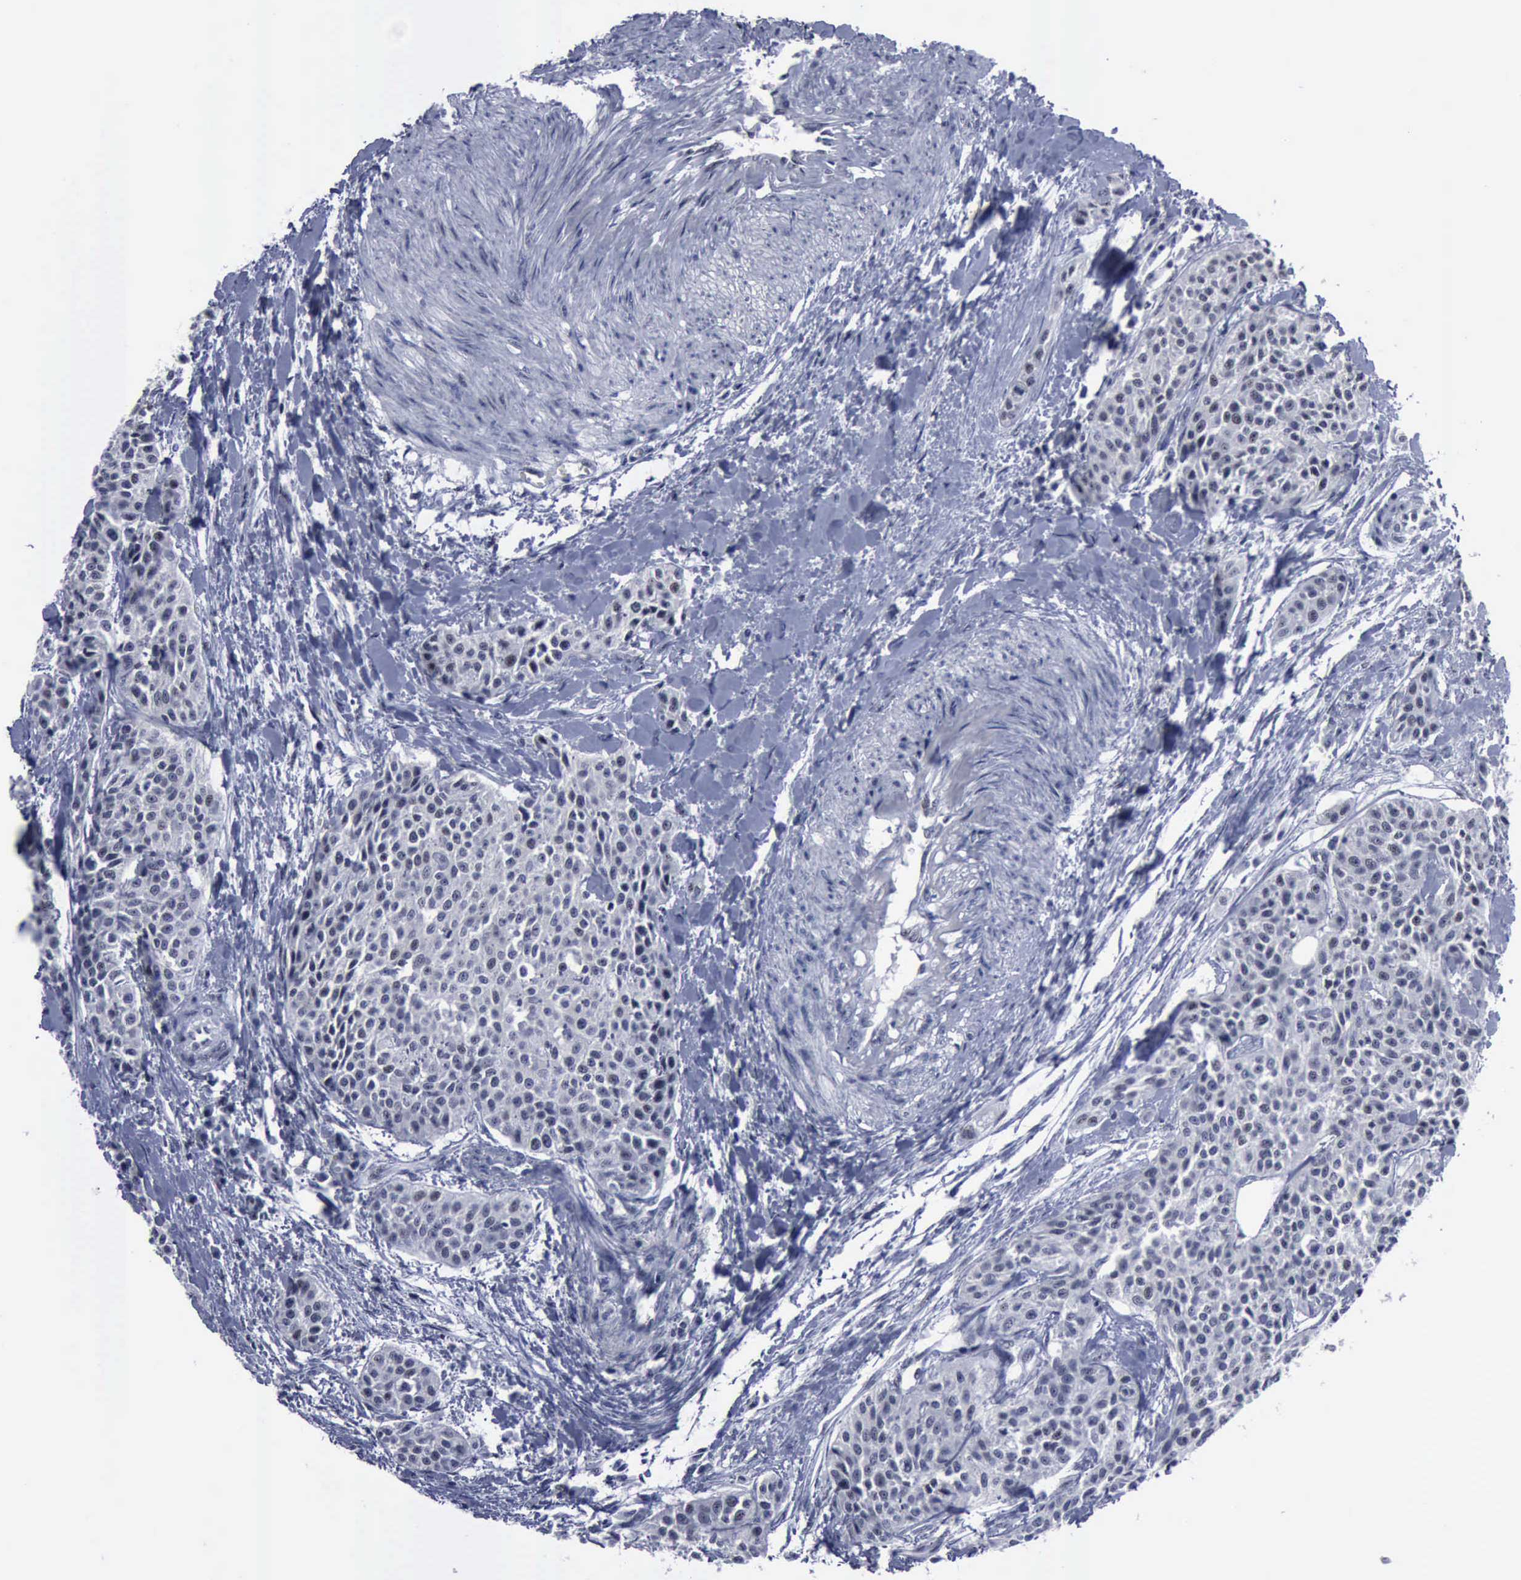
{"staining": {"intensity": "negative", "quantity": "none", "location": "none"}, "tissue": "urothelial cancer", "cell_type": "Tumor cells", "image_type": "cancer", "snomed": [{"axis": "morphology", "description": "Urothelial carcinoma, High grade"}, {"axis": "topography", "description": "Urinary bladder"}], "caption": "Tumor cells show no significant protein positivity in high-grade urothelial carcinoma. The staining was performed using DAB (3,3'-diaminobenzidine) to visualize the protein expression in brown, while the nuclei were stained in blue with hematoxylin (Magnification: 20x).", "gene": "BRD1", "patient": {"sex": "male", "age": 56}}